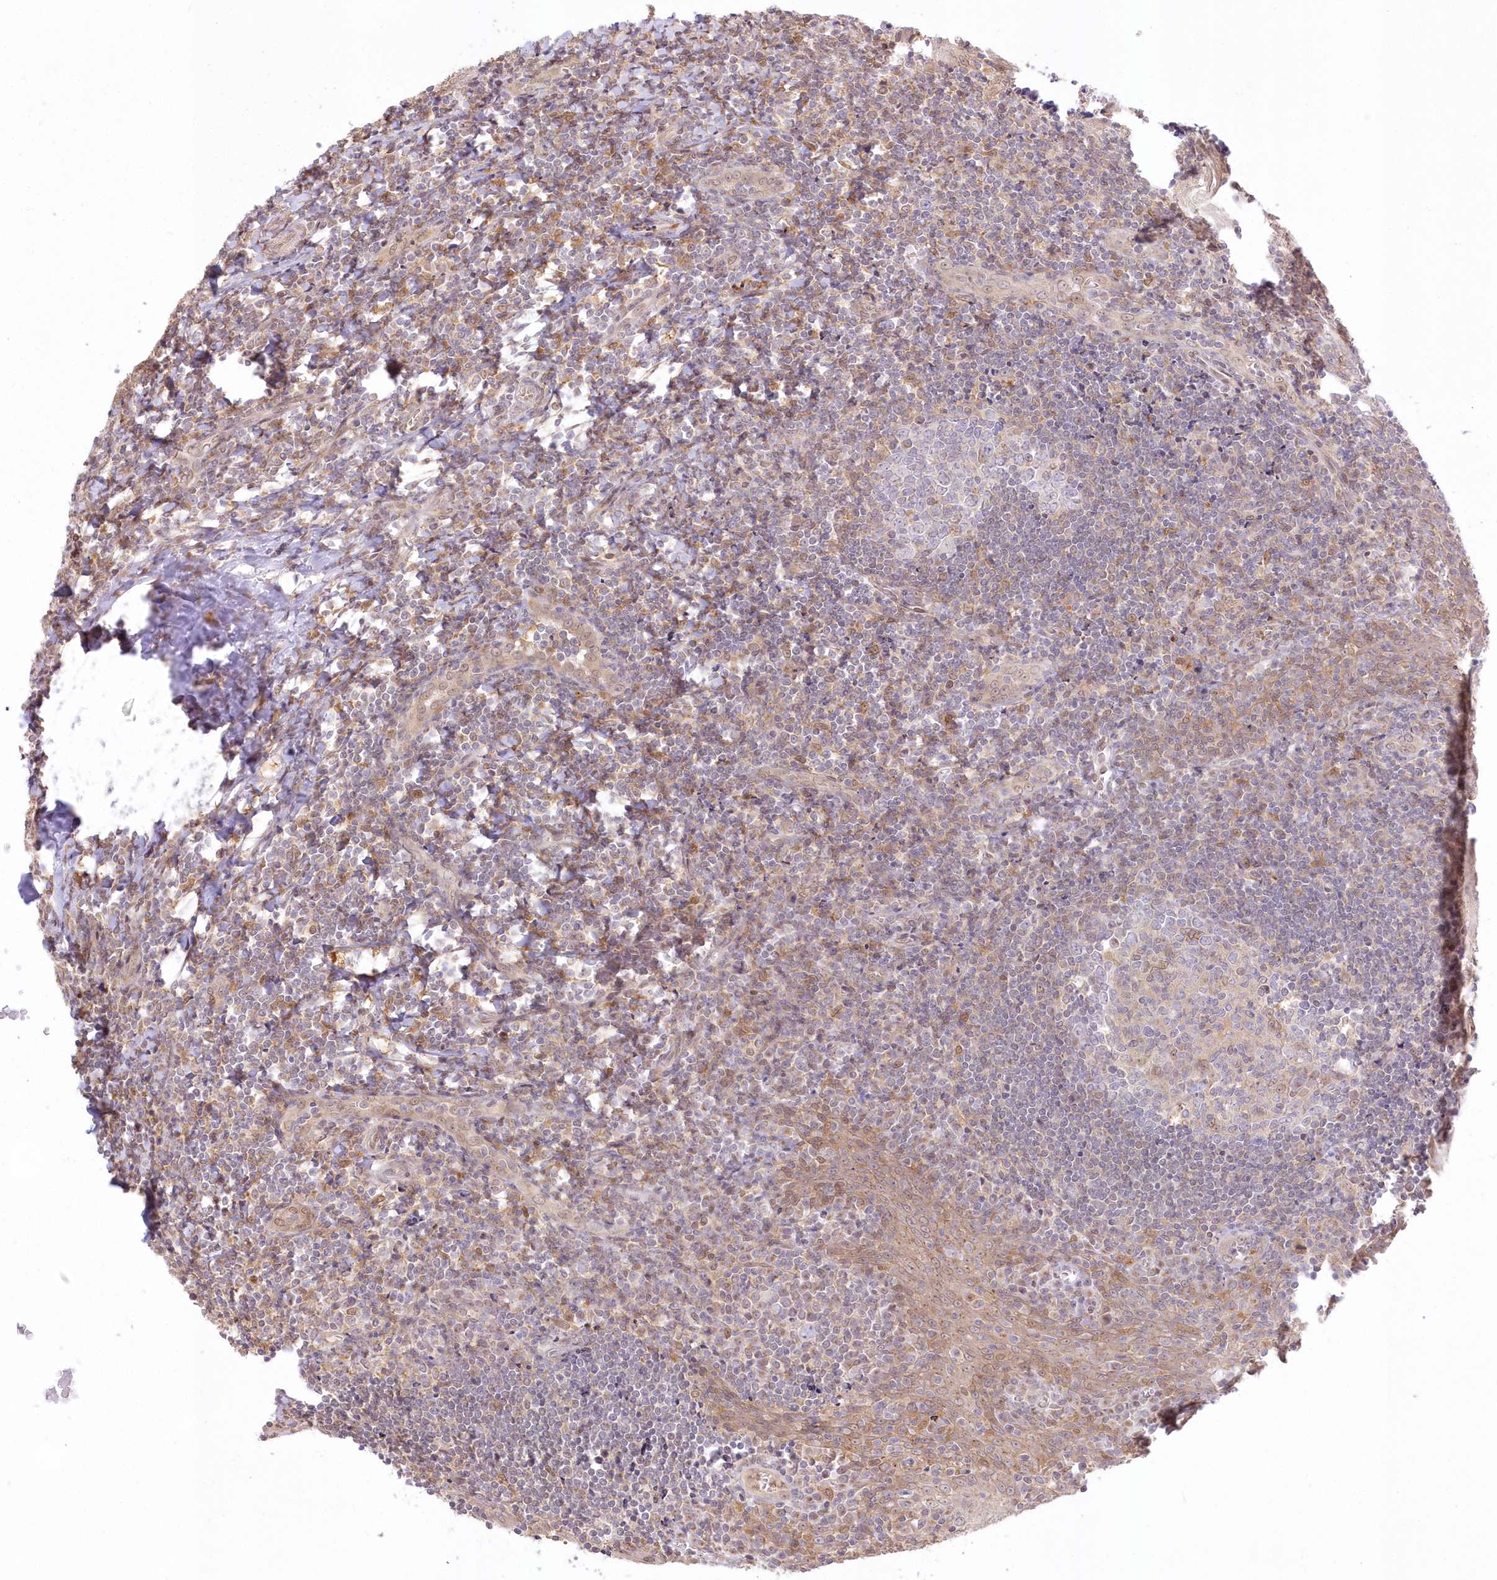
{"staining": {"intensity": "weak", "quantity": "<25%", "location": "cytoplasmic/membranous,nuclear"}, "tissue": "tonsil", "cell_type": "Germinal center cells", "image_type": "normal", "snomed": [{"axis": "morphology", "description": "Normal tissue, NOS"}, {"axis": "topography", "description": "Tonsil"}], "caption": "A micrograph of tonsil stained for a protein displays no brown staining in germinal center cells.", "gene": "RNPEP", "patient": {"sex": "male", "age": 27}}